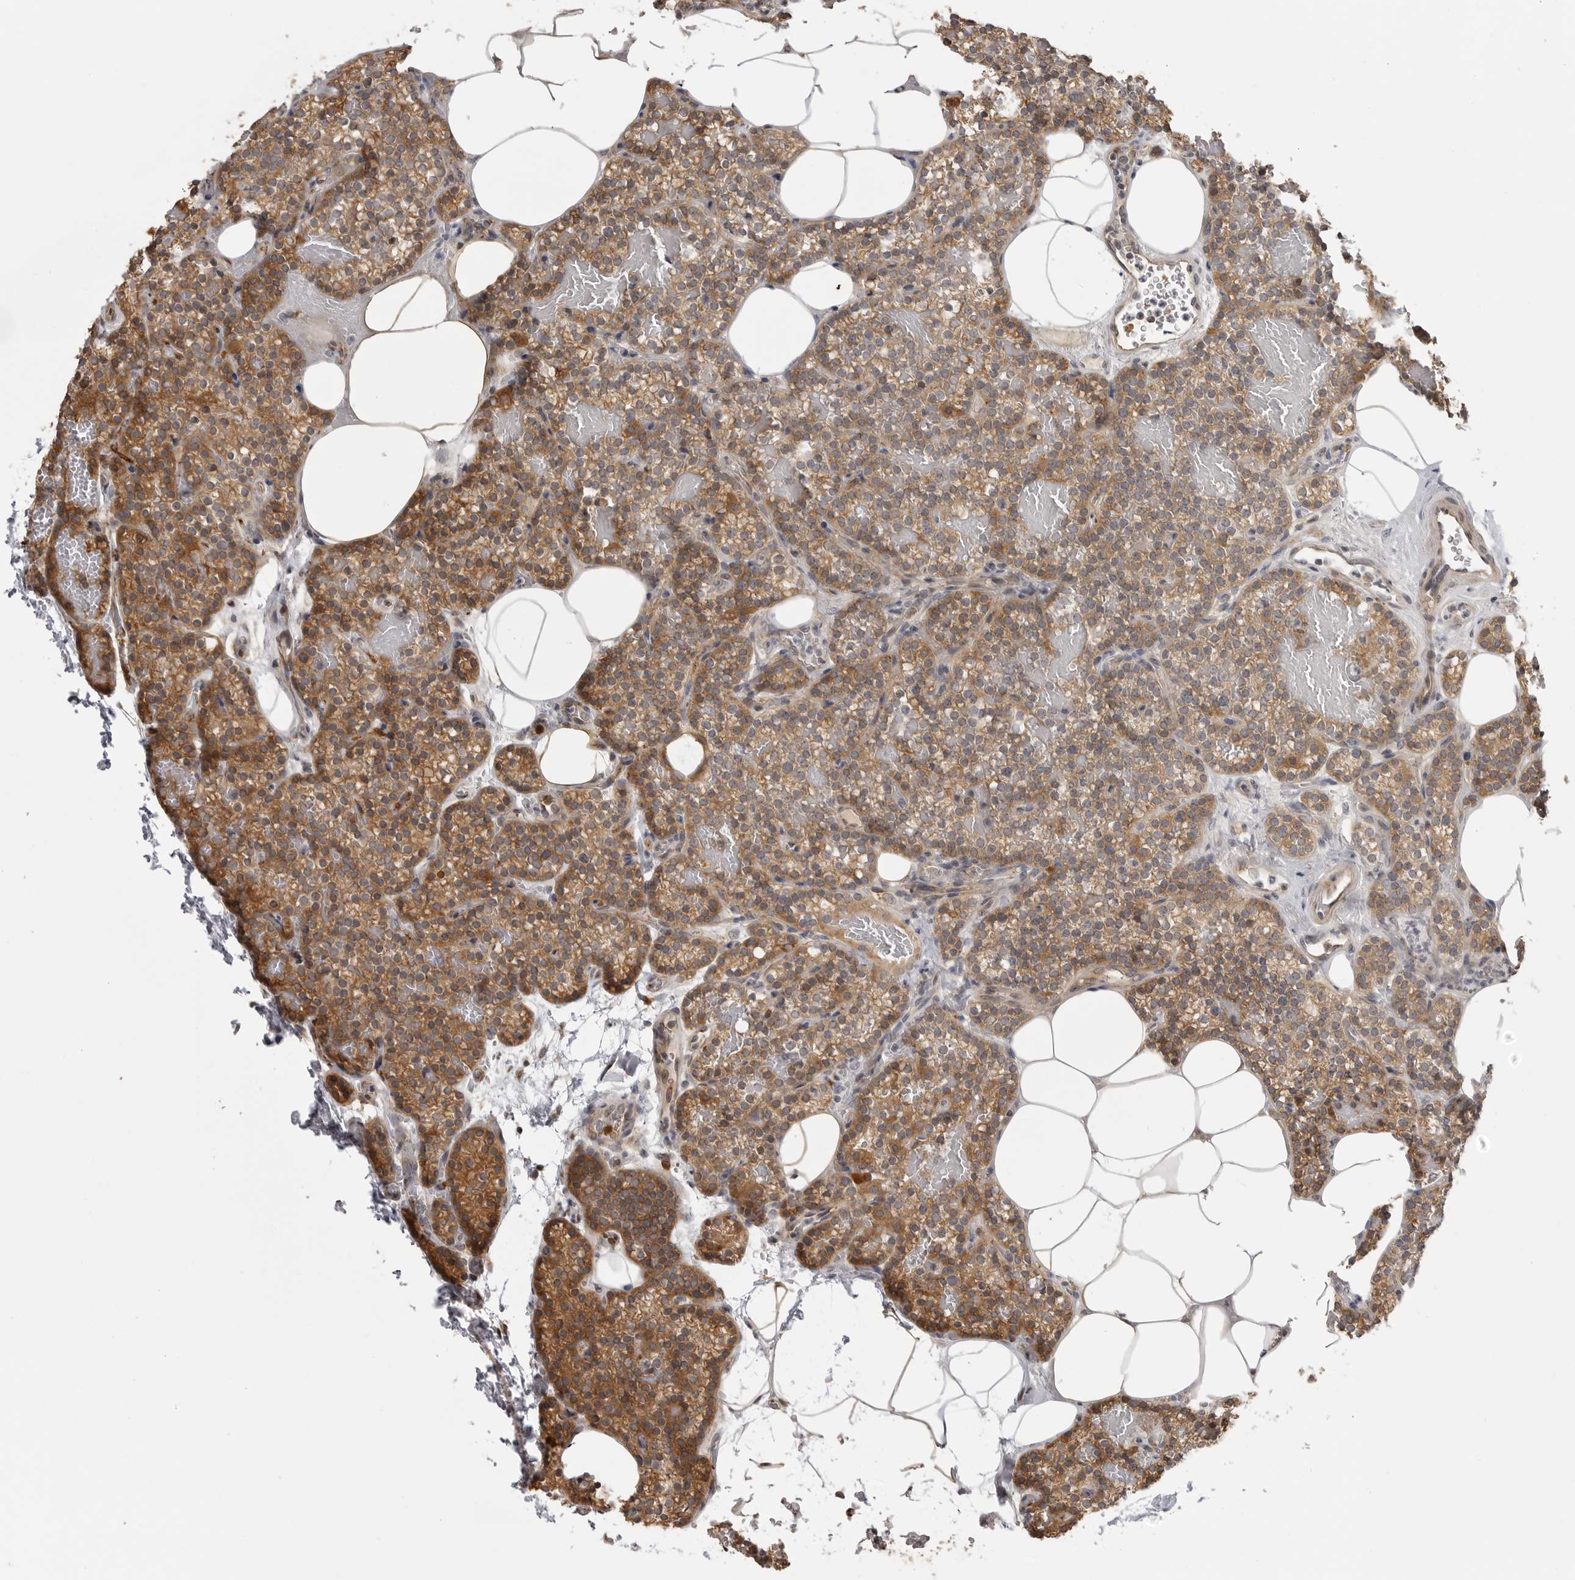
{"staining": {"intensity": "moderate", "quantity": "25%-75%", "location": "cytoplasmic/membranous"}, "tissue": "parathyroid gland", "cell_type": "Glandular cells", "image_type": "normal", "snomed": [{"axis": "morphology", "description": "Normal tissue, NOS"}, {"axis": "topography", "description": "Parathyroid gland"}], "caption": "Protein expression analysis of unremarkable human parathyroid gland reveals moderate cytoplasmic/membranous positivity in approximately 25%-75% of glandular cells. The protein of interest is shown in brown color, while the nuclei are stained blue.", "gene": "IDO1", "patient": {"sex": "male", "age": 58}}